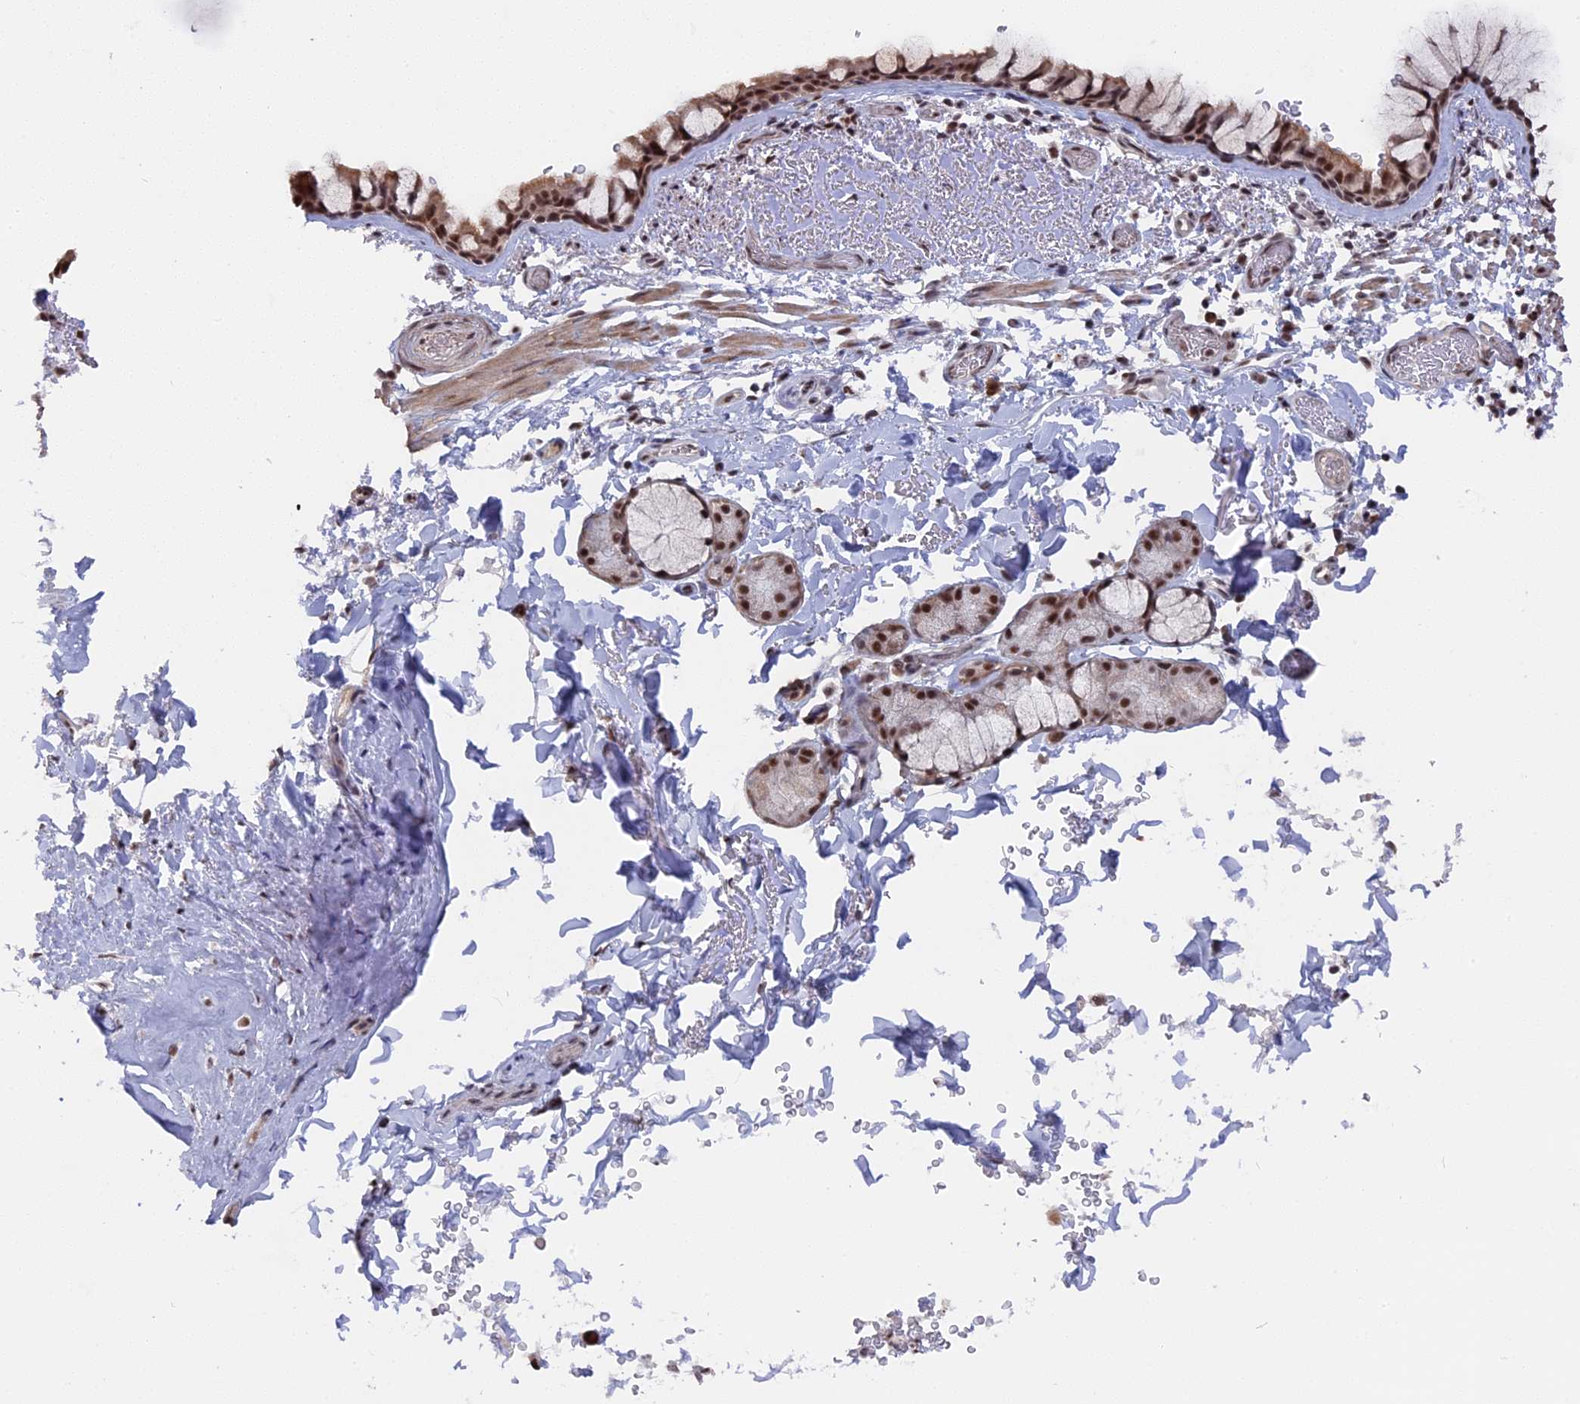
{"staining": {"intensity": "moderate", "quantity": ">75%", "location": "cytoplasmic/membranous,nuclear"}, "tissue": "bronchus", "cell_type": "Respiratory epithelial cells", "image_type": "normal", "snomed": [{"axis": "morphology", "description": "Normal tissue, NOS"}, {"axis": "topography", "description": "Bronchus"}], "caption": "Immunohistochemical staining of normal bronchus exhibits >75% levels of moderate cytoplasmic/membranous,nuclear protein positivity in approximately >75% of respiratory epithelial cells. (IHC, brightfield microscopy, high magnification).", "gene": "SF3A2", "patient": {"sex": "male", "age": 65}}